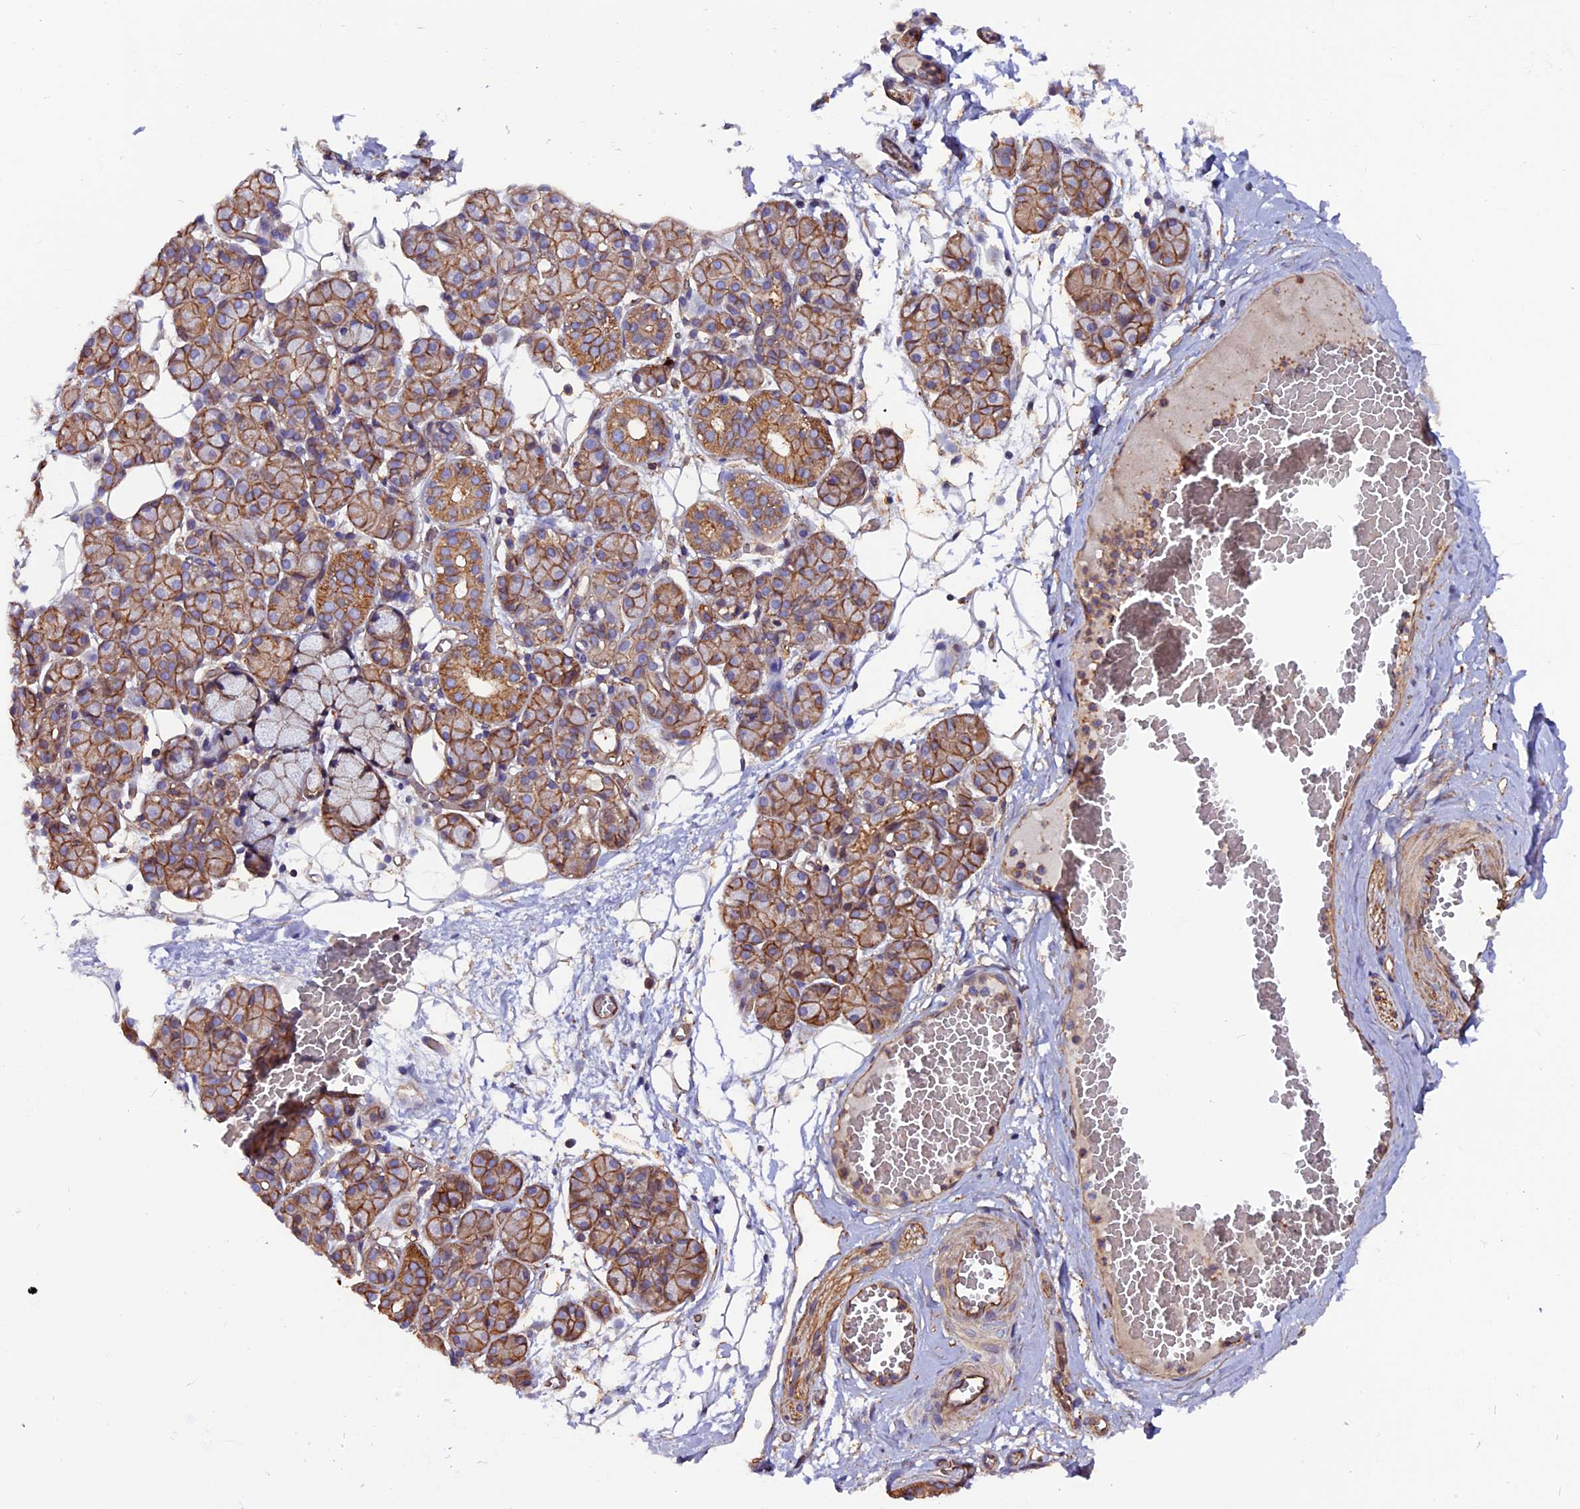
{"staining": {"intensity": "moderate", "quantity": ">75%", "location": "cytoplasmic/membranous"}, "tissue": "salivary gland", "cell_type": "Glandular cells", "image_type": "normal", "snomed": [{"axis": "morphology", "description": "Normal tissue, NOS"}, {"axis": "topography", "description": "Salivary gland"}], "caption": "Immunohistochemical staining of unremarkable human salivary gland demonstrates >75% levels of moderate cytoplasmic/membranous protein expression in about >75% of glandular cells.", "gene": "ZNF749", "patient": {"sex": "male", "age": 63}}